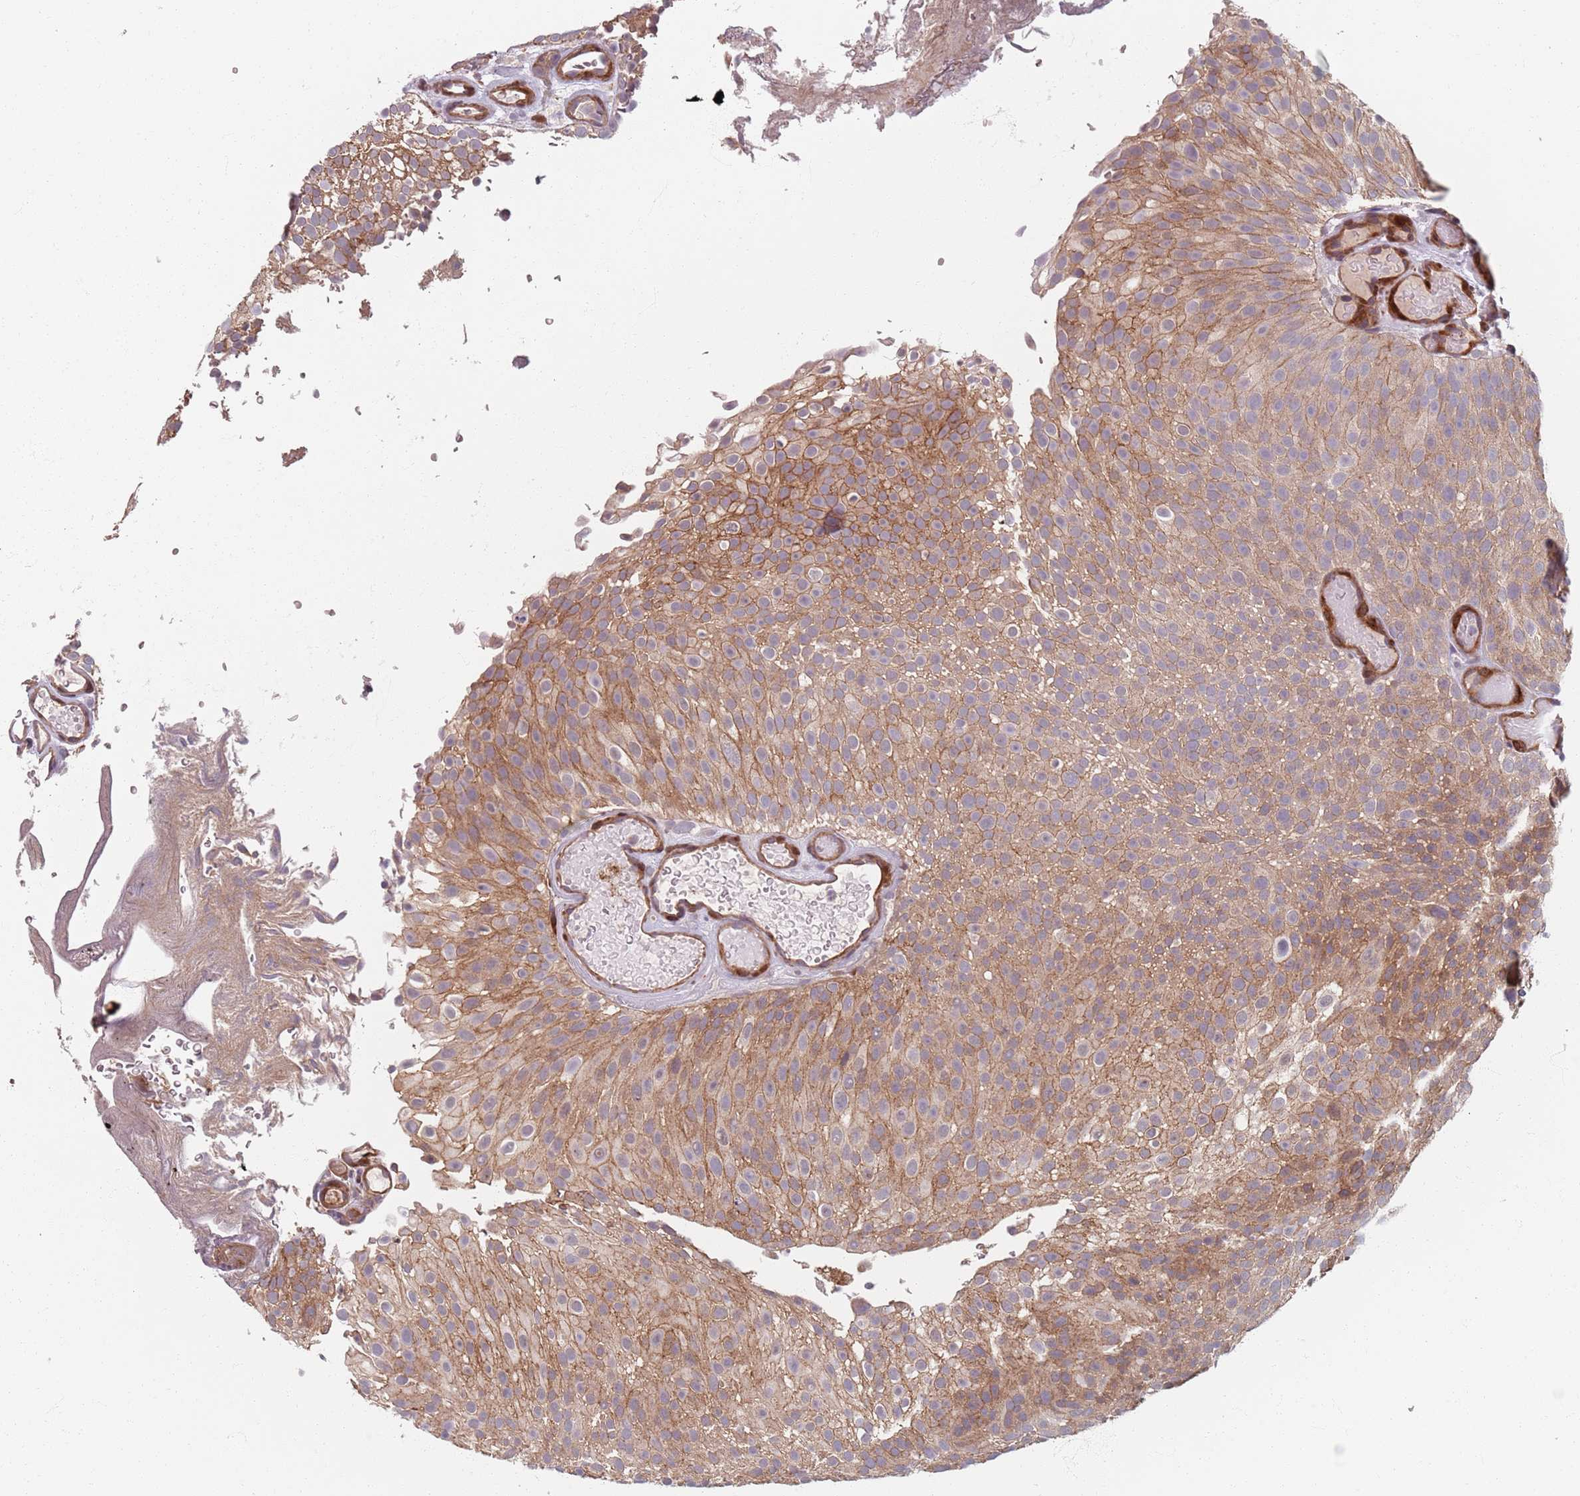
{"staining": {"intensity": "weak", "quantity": "25%-75%", "location": "cytoplasmic/membranous"}, "tissue": "urothelial cancer", "cell_type": "Tumor cells", "image_type": "cancer", "snomed": [{"axis": "morphology", "description": "Urothelial carcinoma, Low grade"}, {"axis": "topography", "description": "Urinary bladder"}], "caption": "Urothelial carcinoma (low-grade) stained for a protein exhibits weak cytoplasmic/membranous positivity in tumor cells. The staining is performed using DAB (3,3'-diaminobenzidine) brown chromogen to label protein expression. The nuclei are counter-stained blue using hematoxylin.", "gene": "NOTCH3", "patient": {"sex": "male", "age": 78}}